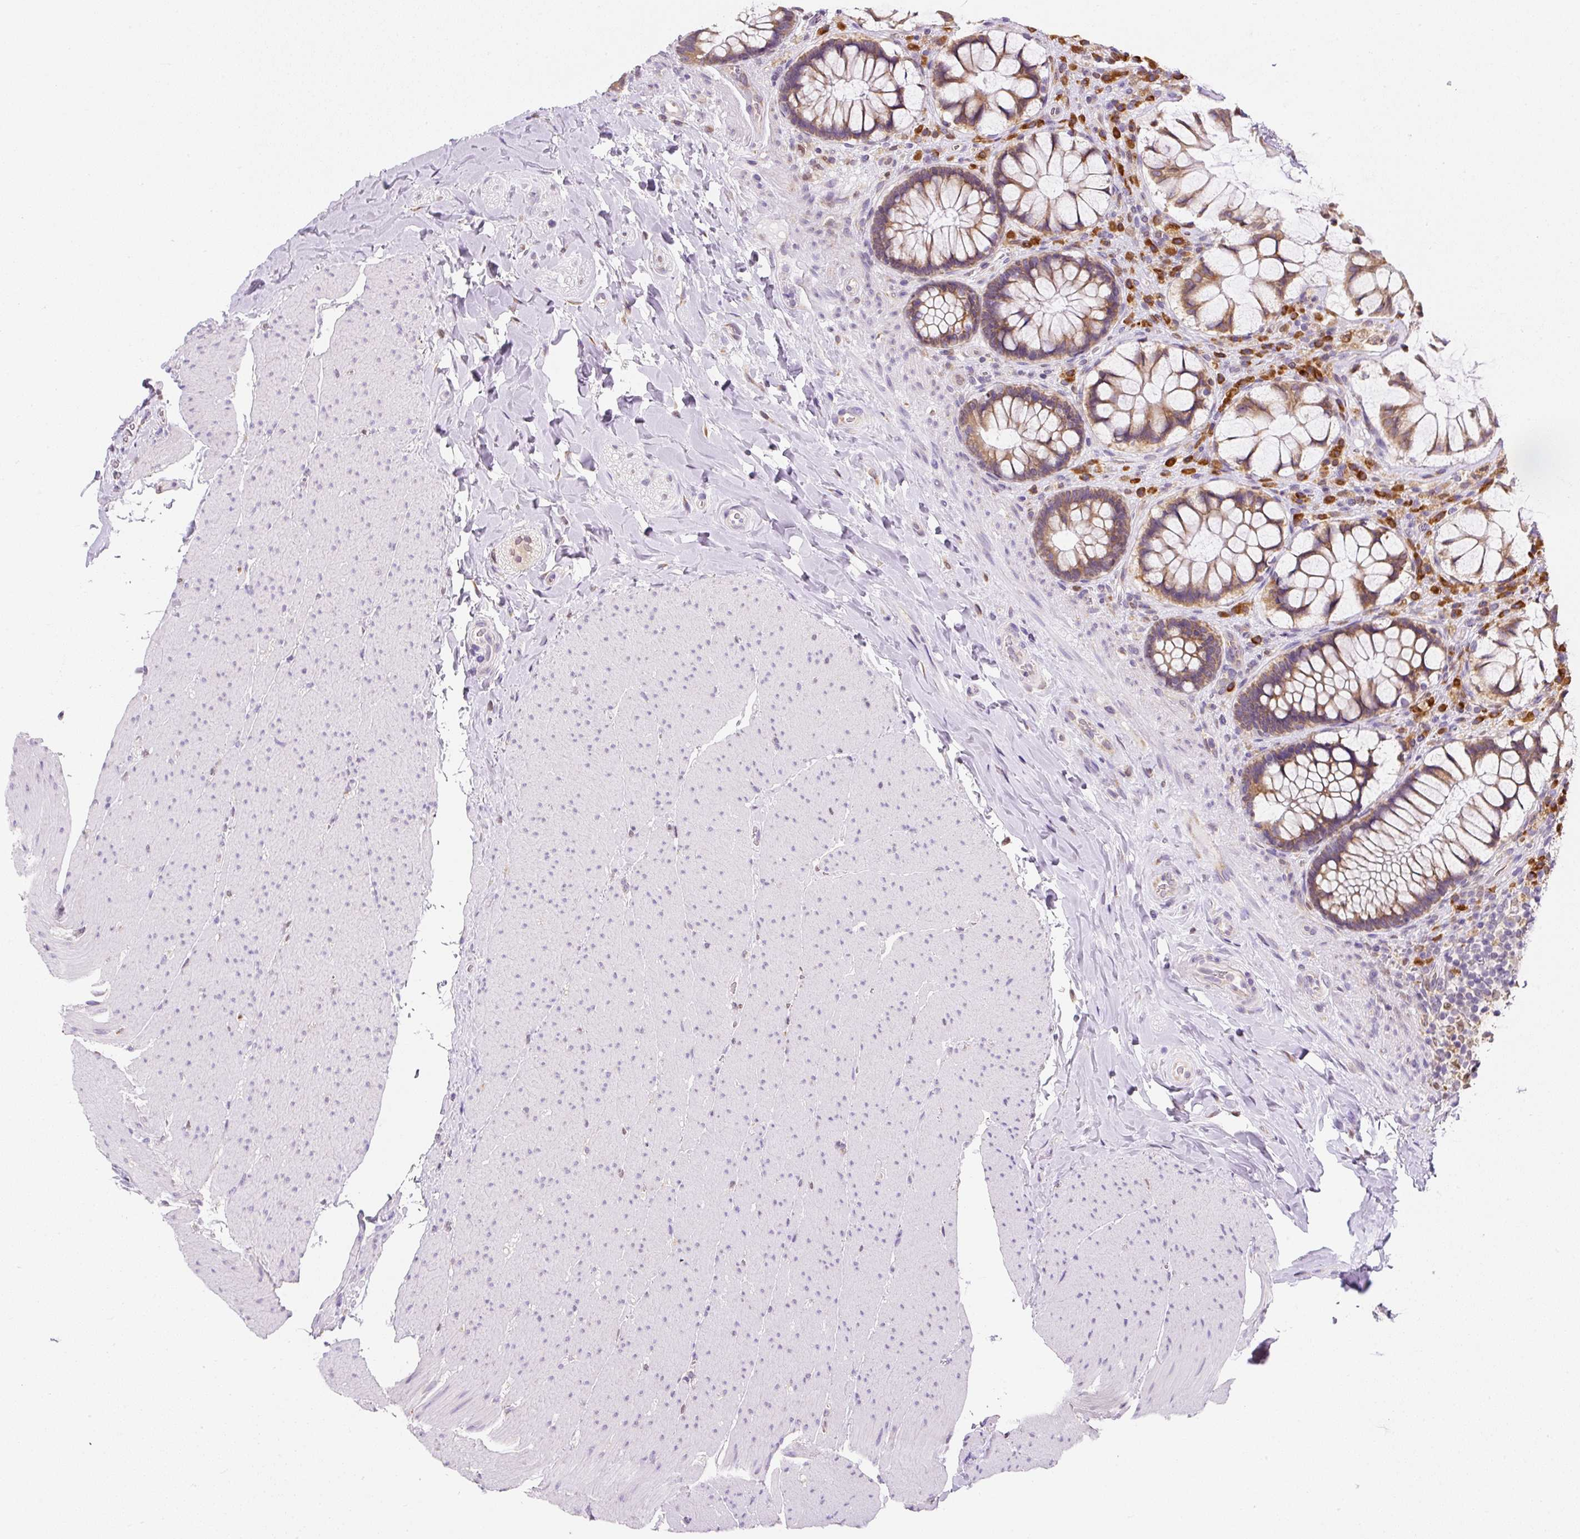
{"staining": {"intensity": "moderate", "quantity": ">75%", "location": "cytoplasmic/membranous"}, "tissue": "rectum", "cell_type": "Glandular cells", "image_type": "normal", "snomed": [{"axis": "morphology", "description": "Normal tissue, NOS"}, {"axis": "topography", "description": "Rectum"}], "caption": "The histopathology image exhibits immunohistochemical staining of normal rectum. There is moderate cytoplasmic/membranous staining is appreciated in about >75% of glandular cells.", "gene": "DDOST", "patient": {"sex": "female", "age": 58}}